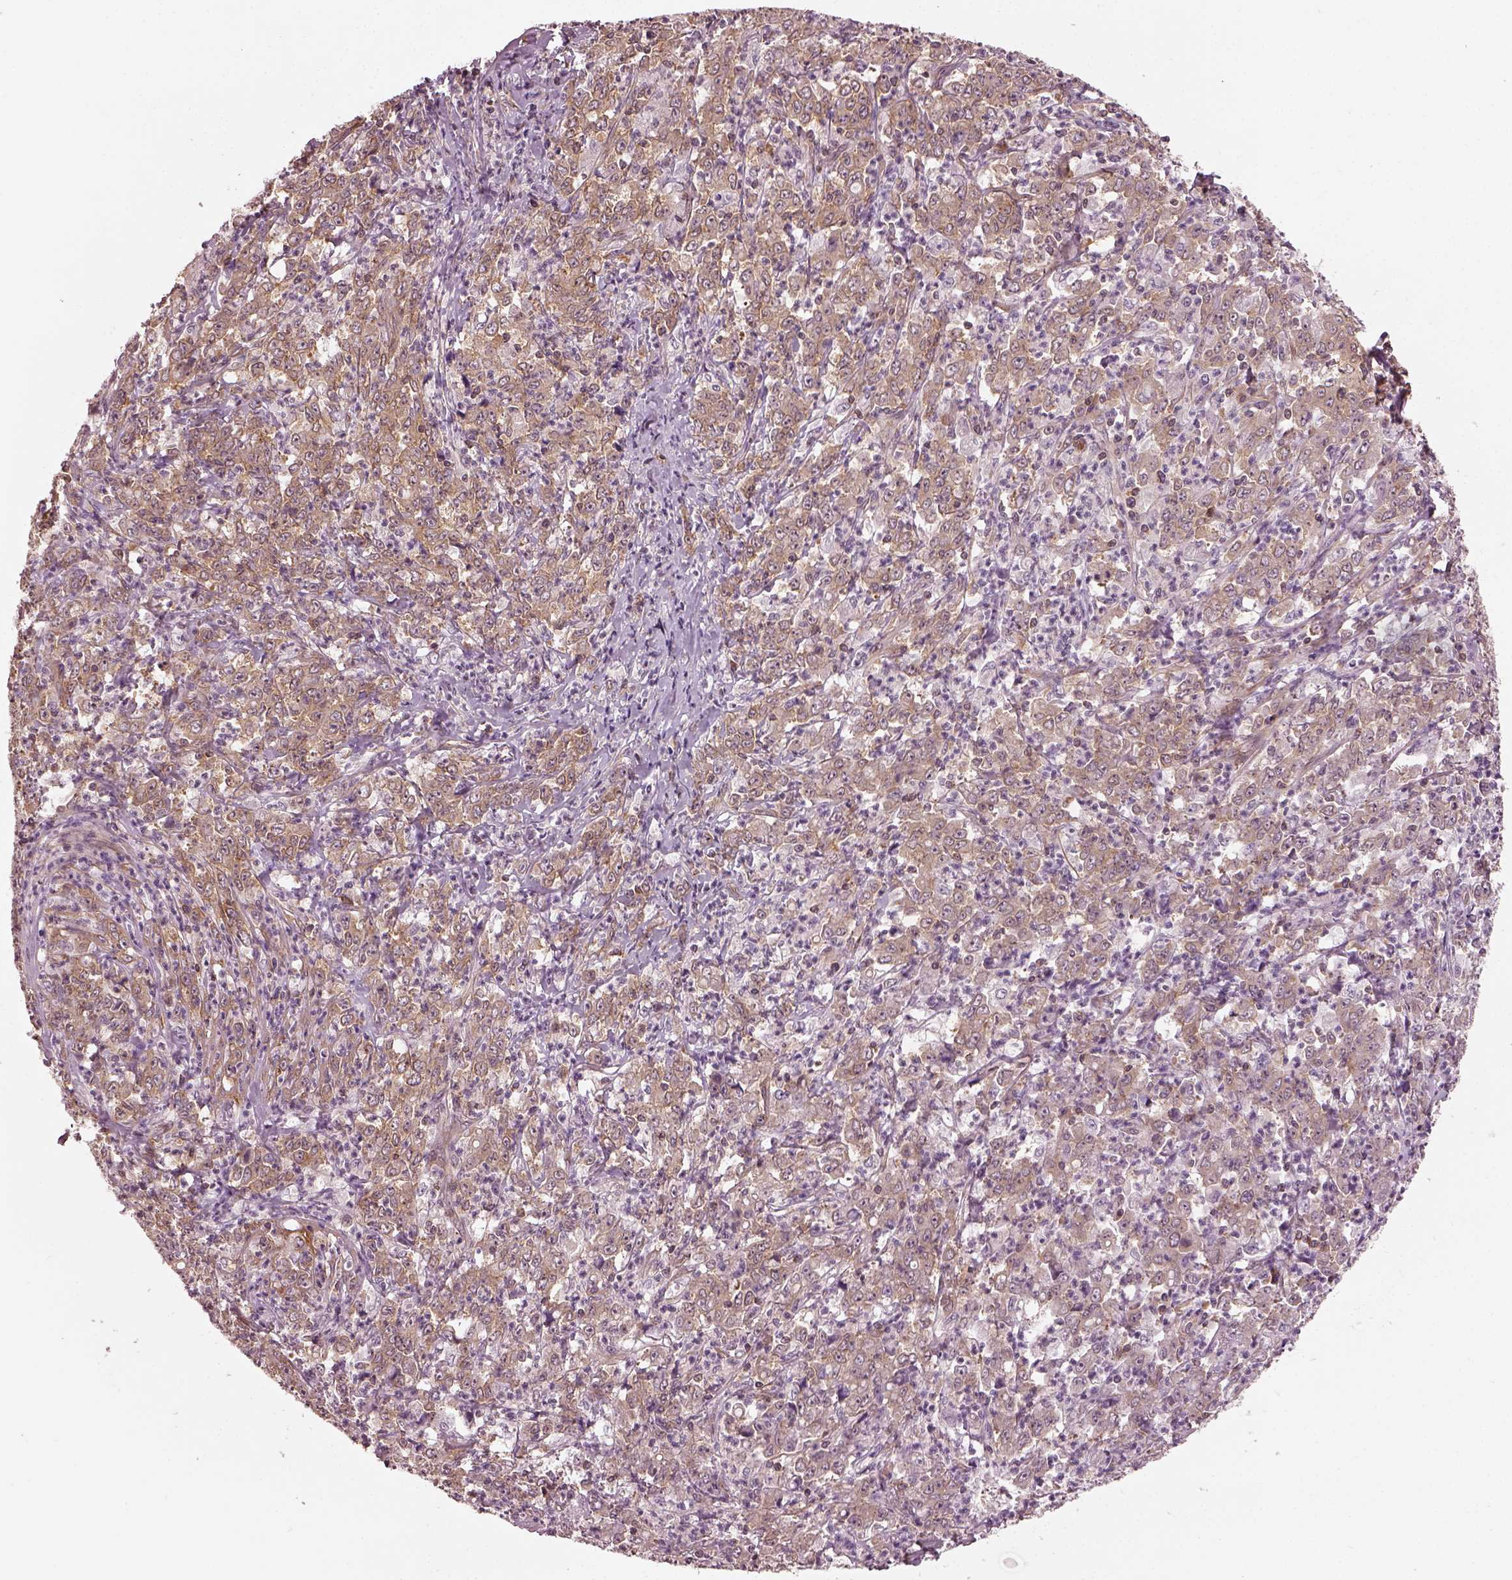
{"staining": {"intensity": "weak", "quantity": ">75%", "location": "cytoplasmic/membranous"}, "tissue": "stomach cancer", "cell_type": "Tumor cells", "image_type": "cancer", "snomed": [{"axis": "morphology", "description": "Adenocarcinoma, NOS"}, {"axis": "topography", "description": "Stomach, lower"}], "caption": "Protein expression by immunohistochemistry displays weak cytoplasmic/membranous staining in about >75% of tumor cells in adenocarcinoma (stomach).", "gene": "LSM14A", "patient": {"sex": "female", "age": 71}}